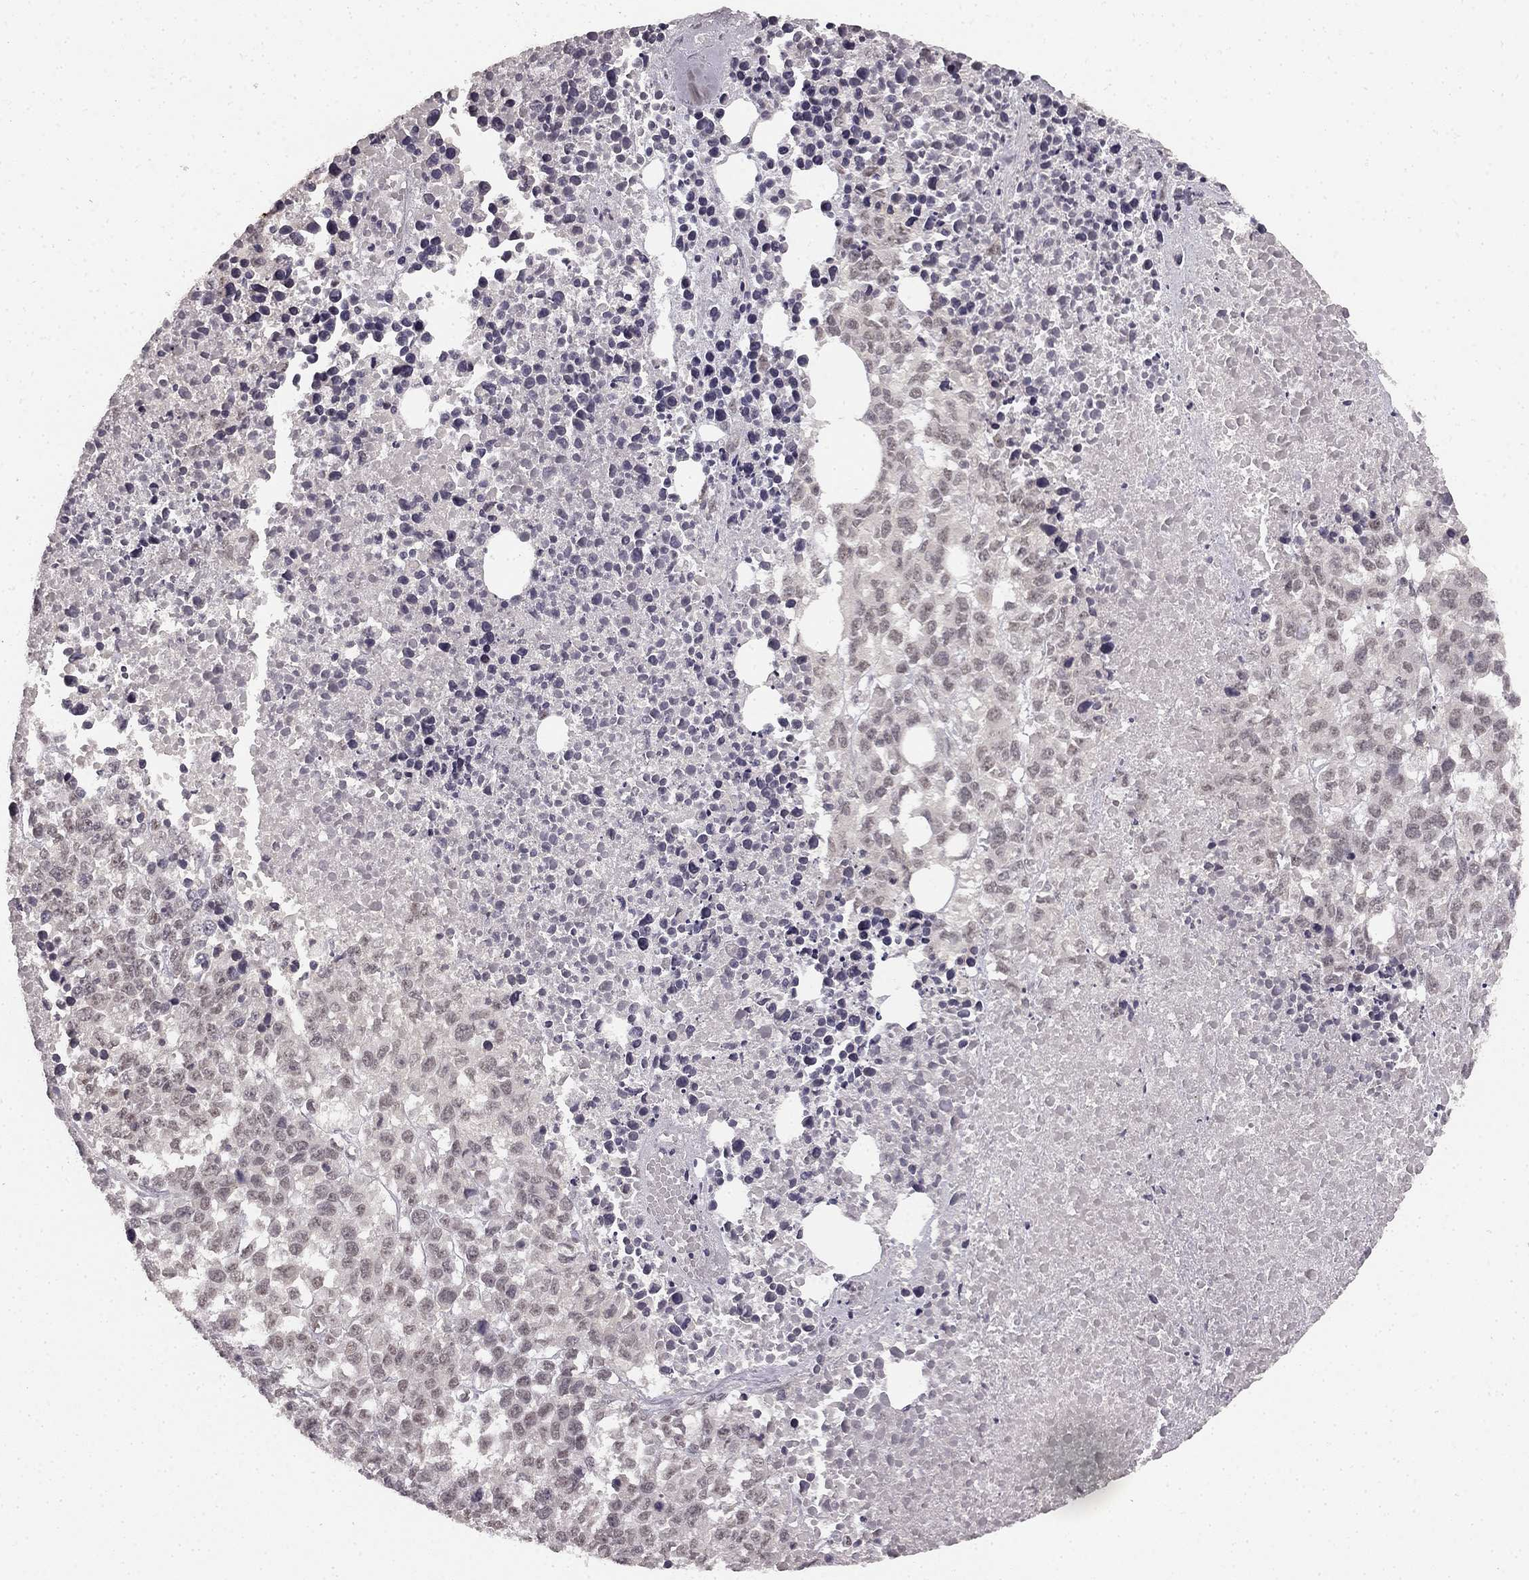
{"staining": {"intensity": "negative", "quantity": "none", "location": "none"}, "tissue": "melanoma", "cell_type": "Tumor cells", "image_type": "cancer", "snomed": [{"axis": "morphology", "description": "Malignant melanoma, Metastatic site"}, {"axis": "topography", "description": "Skin"}], "caption": "A histopathology image of melanoma stained for a protein reveals no brown staining in tumor cells.", "gene": "HCN4", "patient": {"sex": "male", "age": 84}}